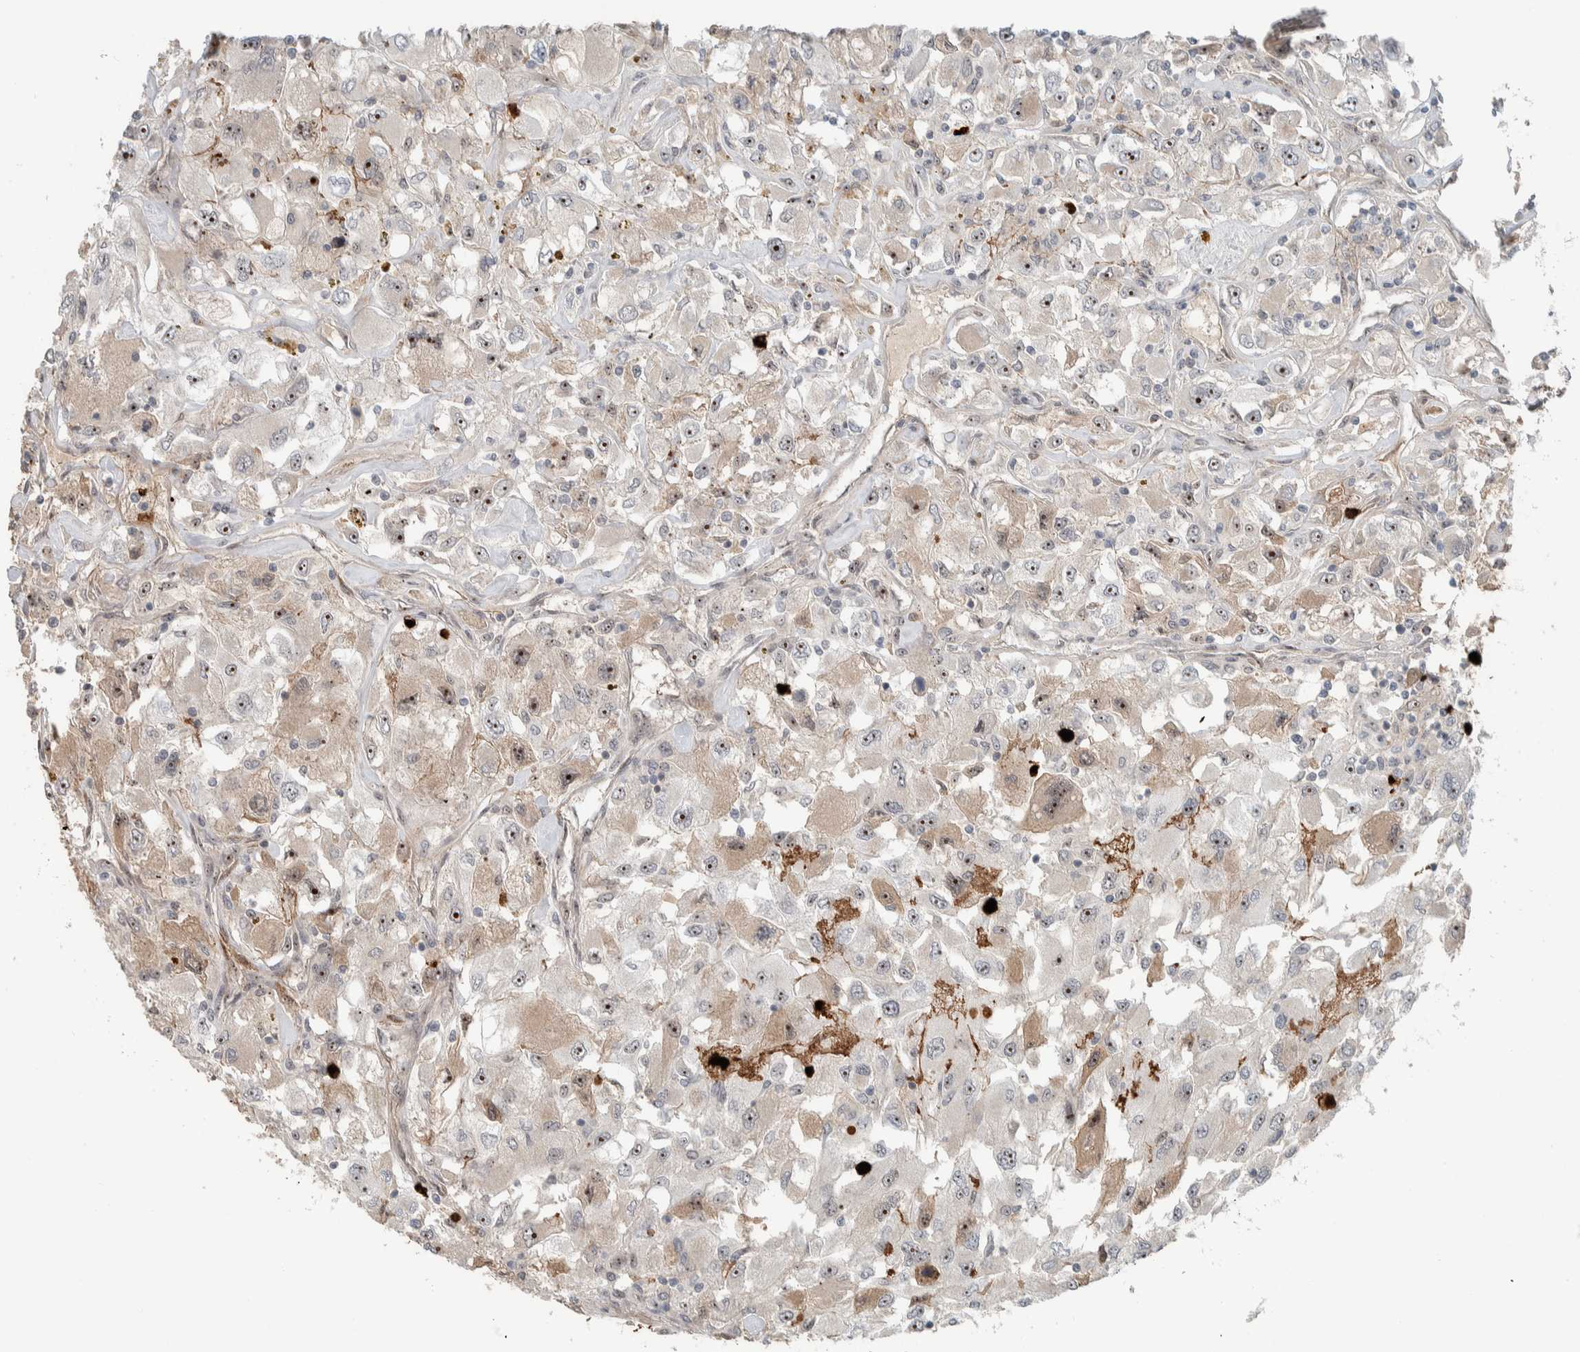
{"staining": {"intensity": "moderate", "quantity": "<25%", "location": "nuclear"}, "tissue": "renal cancer", "cell_type": "Tumor cells", "image_type": "cancer", "snomed": [{"axis": "morphology", "description": "Adenocarcinoma, NOS"}, {"axis": "topography", "description": "Kidney"}], "caption": "Immunohistochemical staining of human renal cancer demonstrates low levels of moderate nuclear protein positivity in about <25% of tumor cells. The protein is stained brown, and the nuclei are stained in blue (DAB (3,3'-diaminobenzidine) IHC with brightfield microscopy, high magnification).", "gene": "ZFP91", "patient": {"sex": "male", "age": 77}}